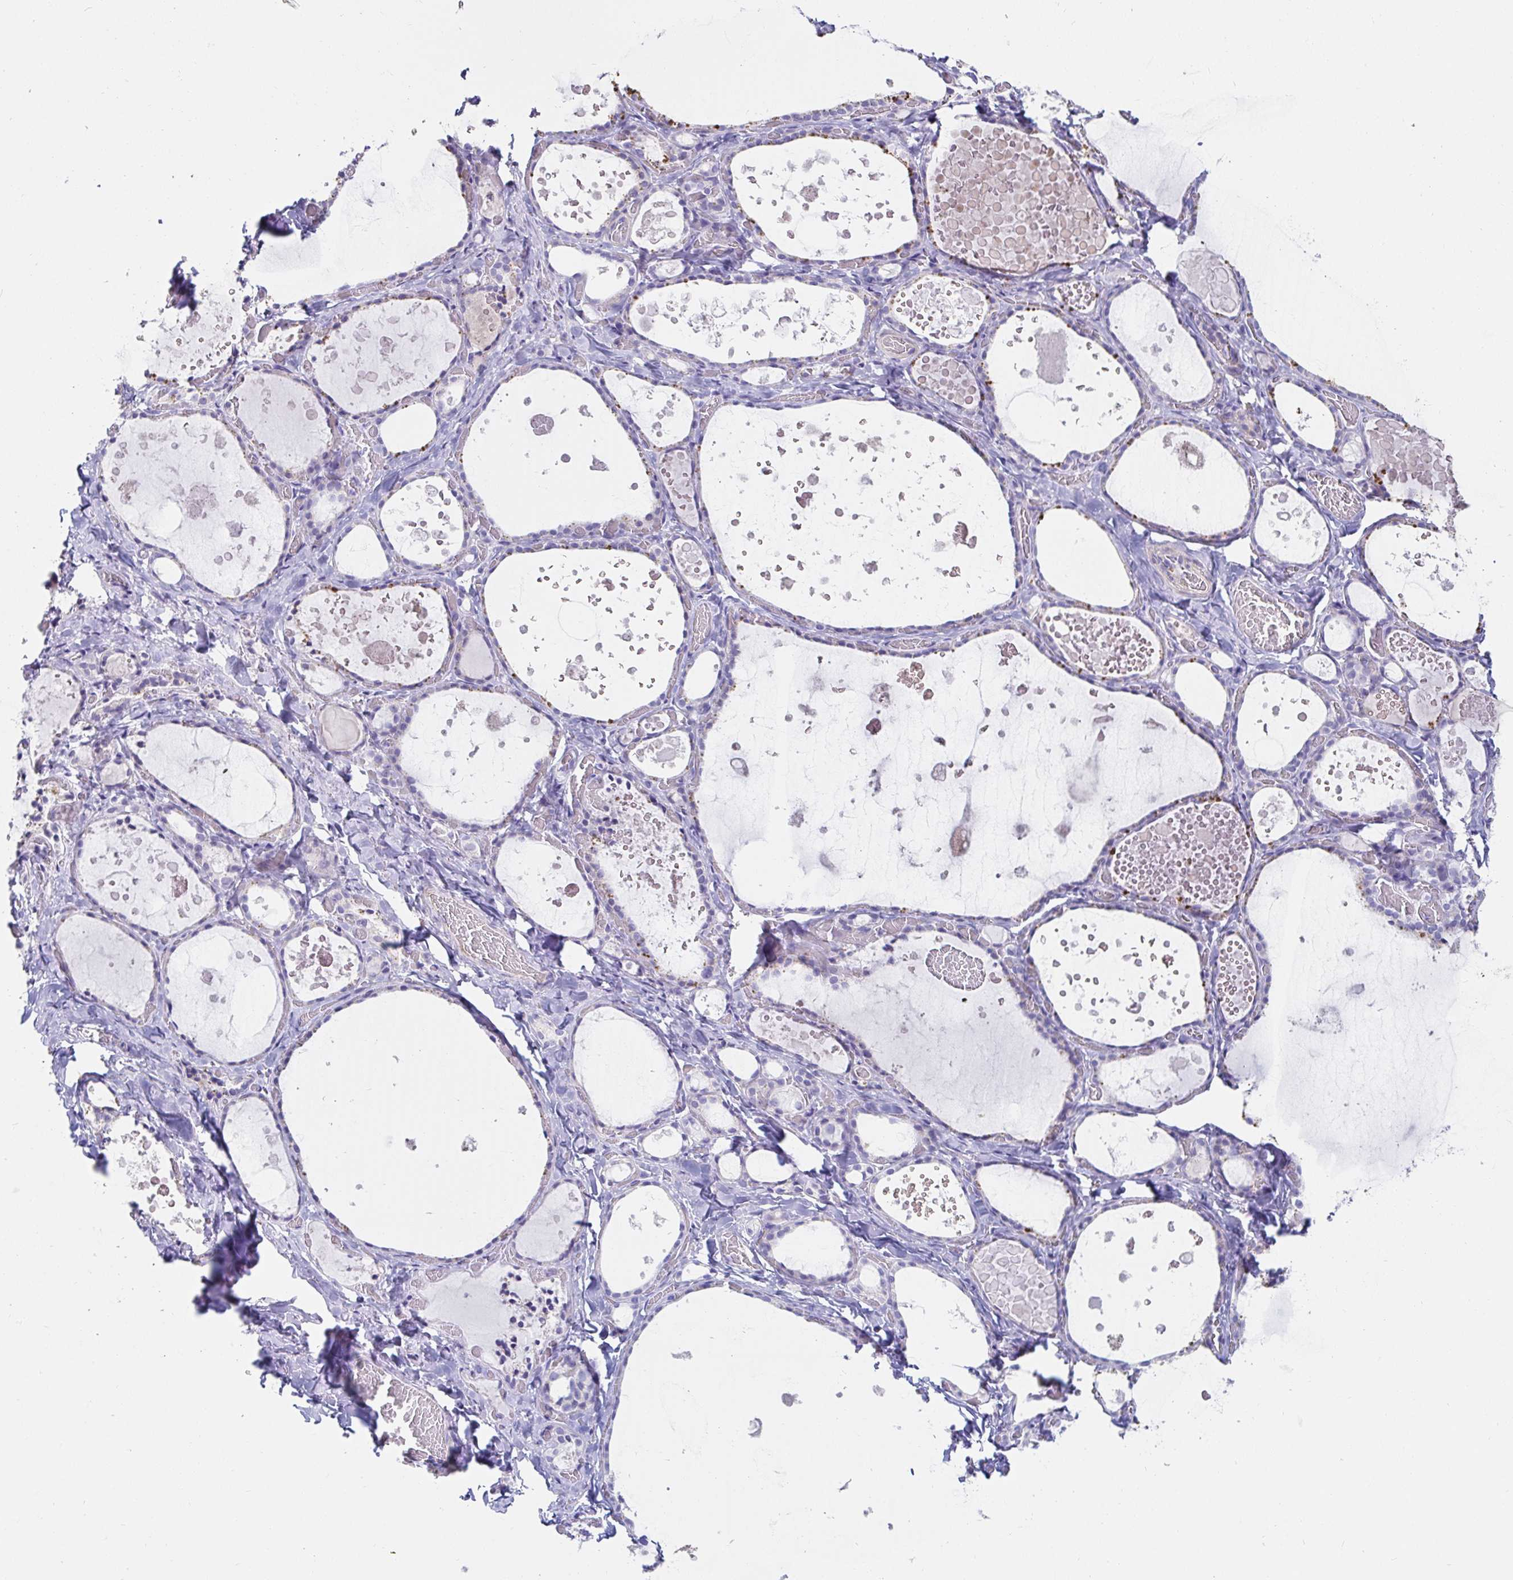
{"staining": {"intensity": "negative", "quantity": "none", "location": "none"}, "tissue": "thyroid gland", "cell_type": "Glandular cells", "image_type": "normal", "snomed": [{"axis": "morphology", "description": "Normal tissue, NOS"}, {"axis": "topography", "description": "Thyroid gland"}], "caption": "Glandular cells show no significant protein positivity in benign thyroid gland. Nuclei are stained in blue.", "gene": "C4orf17", "patient": {"sex": "female", "age": 56}}